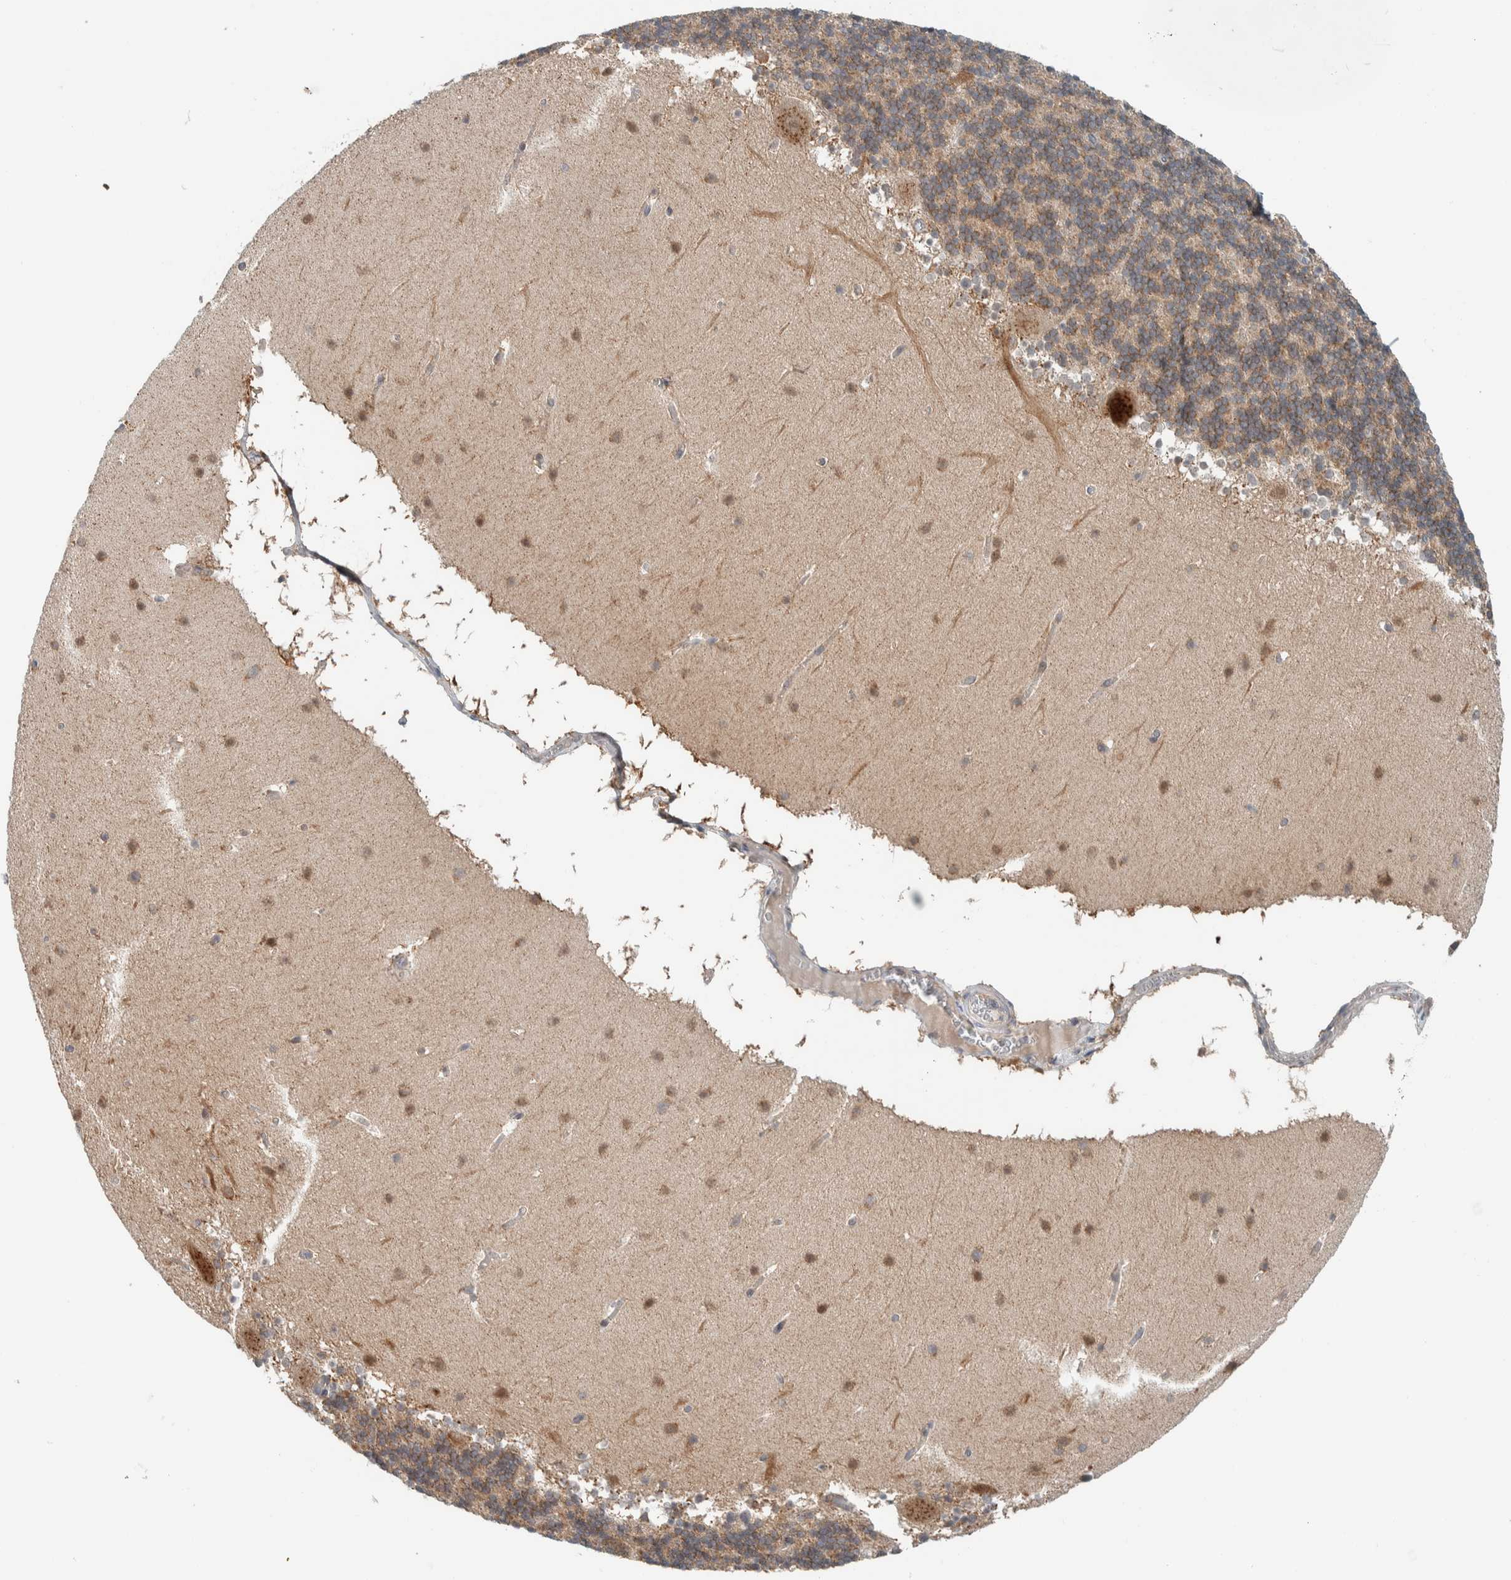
{"staining": {"intensity": "moderate", "quantity": ">75%", "location": "cytoplasmic/membranous"}, "tissue": "cerebellum", "cell_type": "Cells in granular layer", "image_type": "normal", "snomed": [{"axis": "morphology", "description": "Normal tissue, NOS"}, {"axis": "topography", "description": "Cerebellum"}], "caption": "The immunohistochemical stain highlights moderate cytoplasmic/membranous positivity in cells in granular layer of normal cerebellum.", "gene": "RERE", "patient": {"sex": "male", "age": 45}}